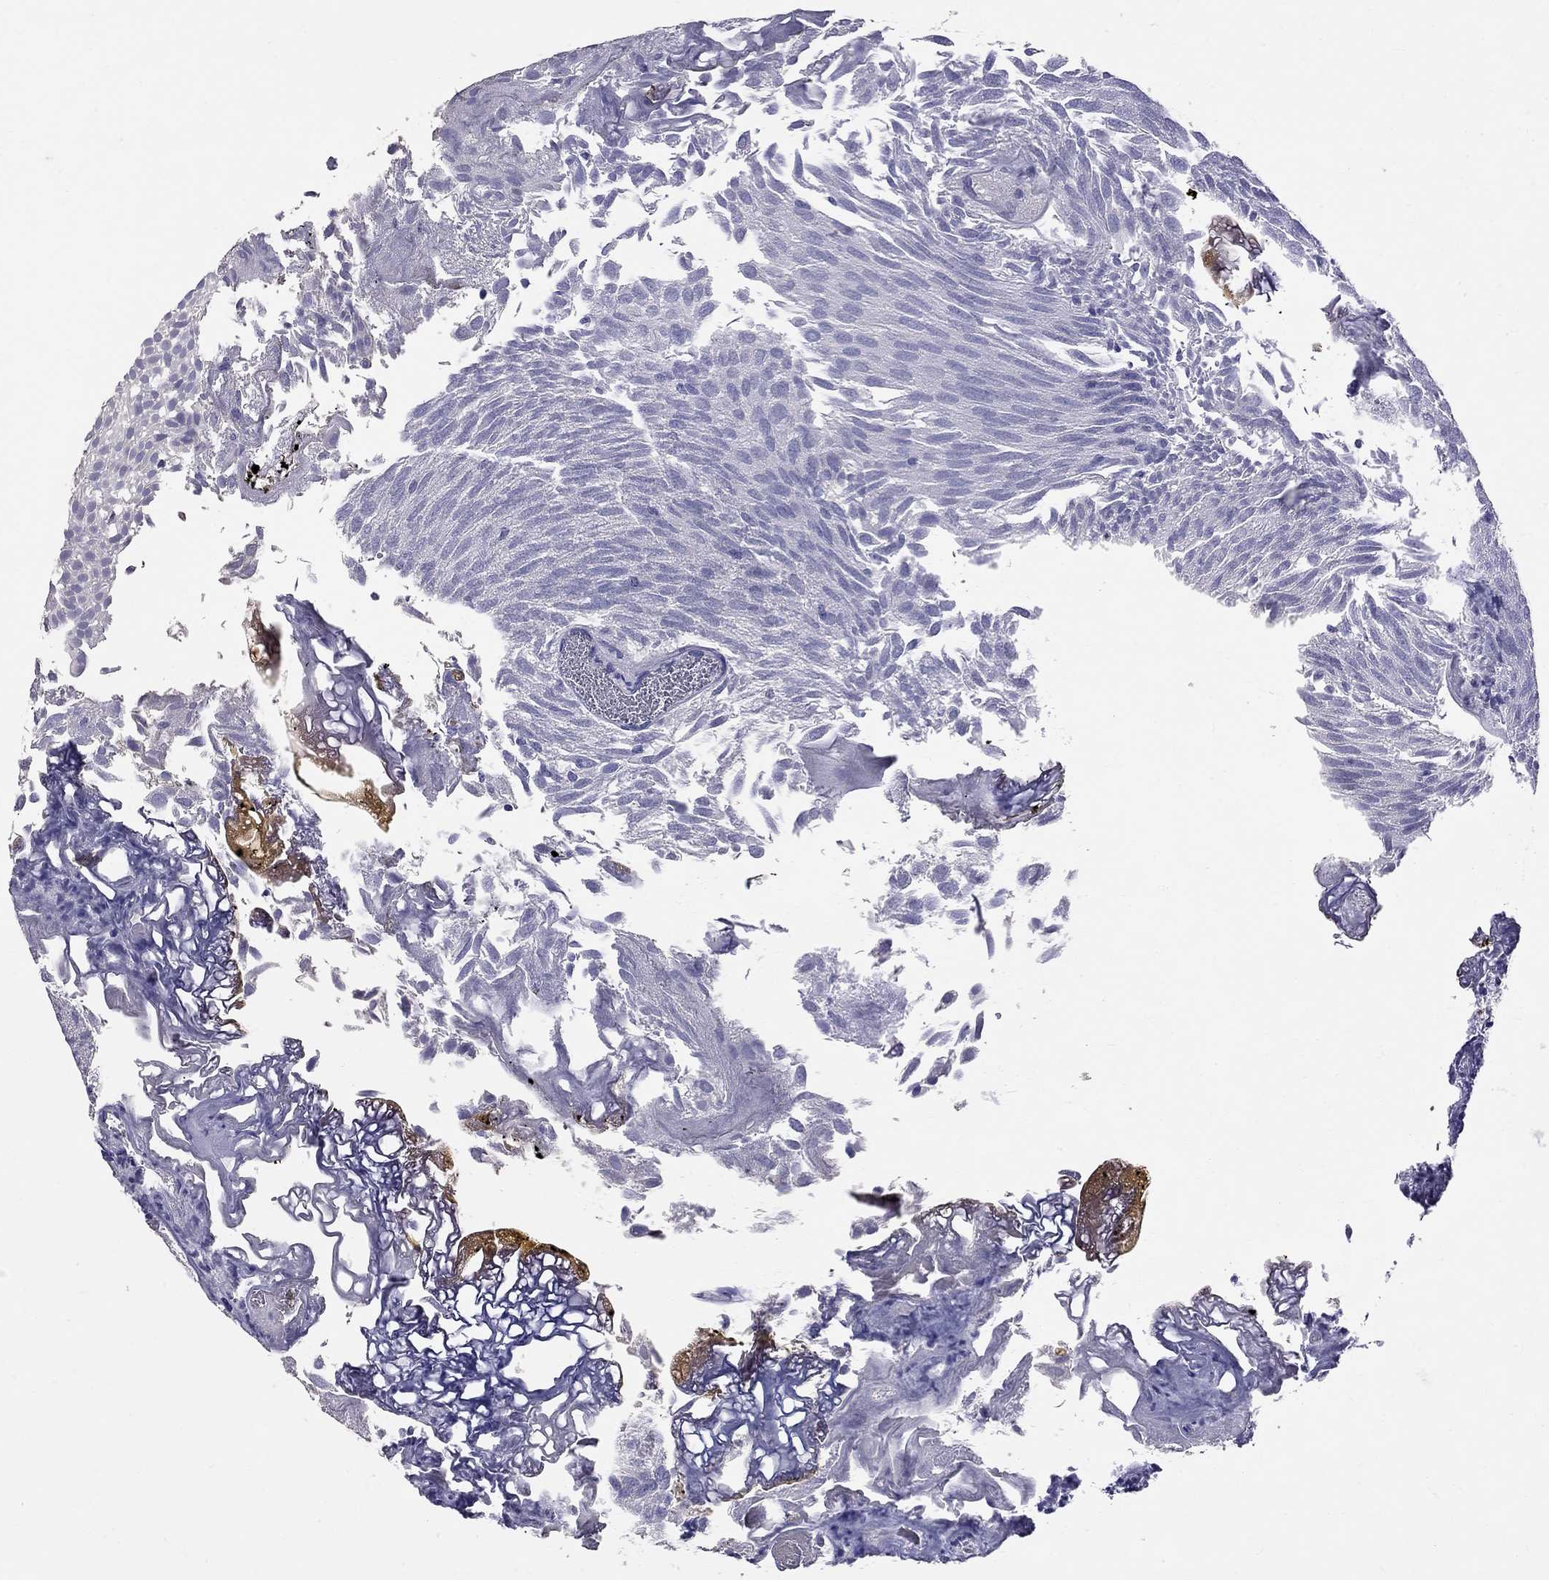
{"staining": {"intensity": "negative", "quantity": "none", "location": "none"}, "tissue": "urothelial cancer", "cell_type": "Tumor cells", "image_type": "cancer", "snomed": [{"axis": "morphology", "description": "Urothelial carcinoma, Low grade"}, {"axis": "topography", "description": "Urinary bladder"}], "caption": "Immunohistochemistry (IHC) histopathology image of neoplastic tissue: human low-grade urothelial carcinoma stained with DAB displays no significant protein positivity in tumor cells.", "gene": "CFAP91", "patient": {"sex": "male", "age": 52}}